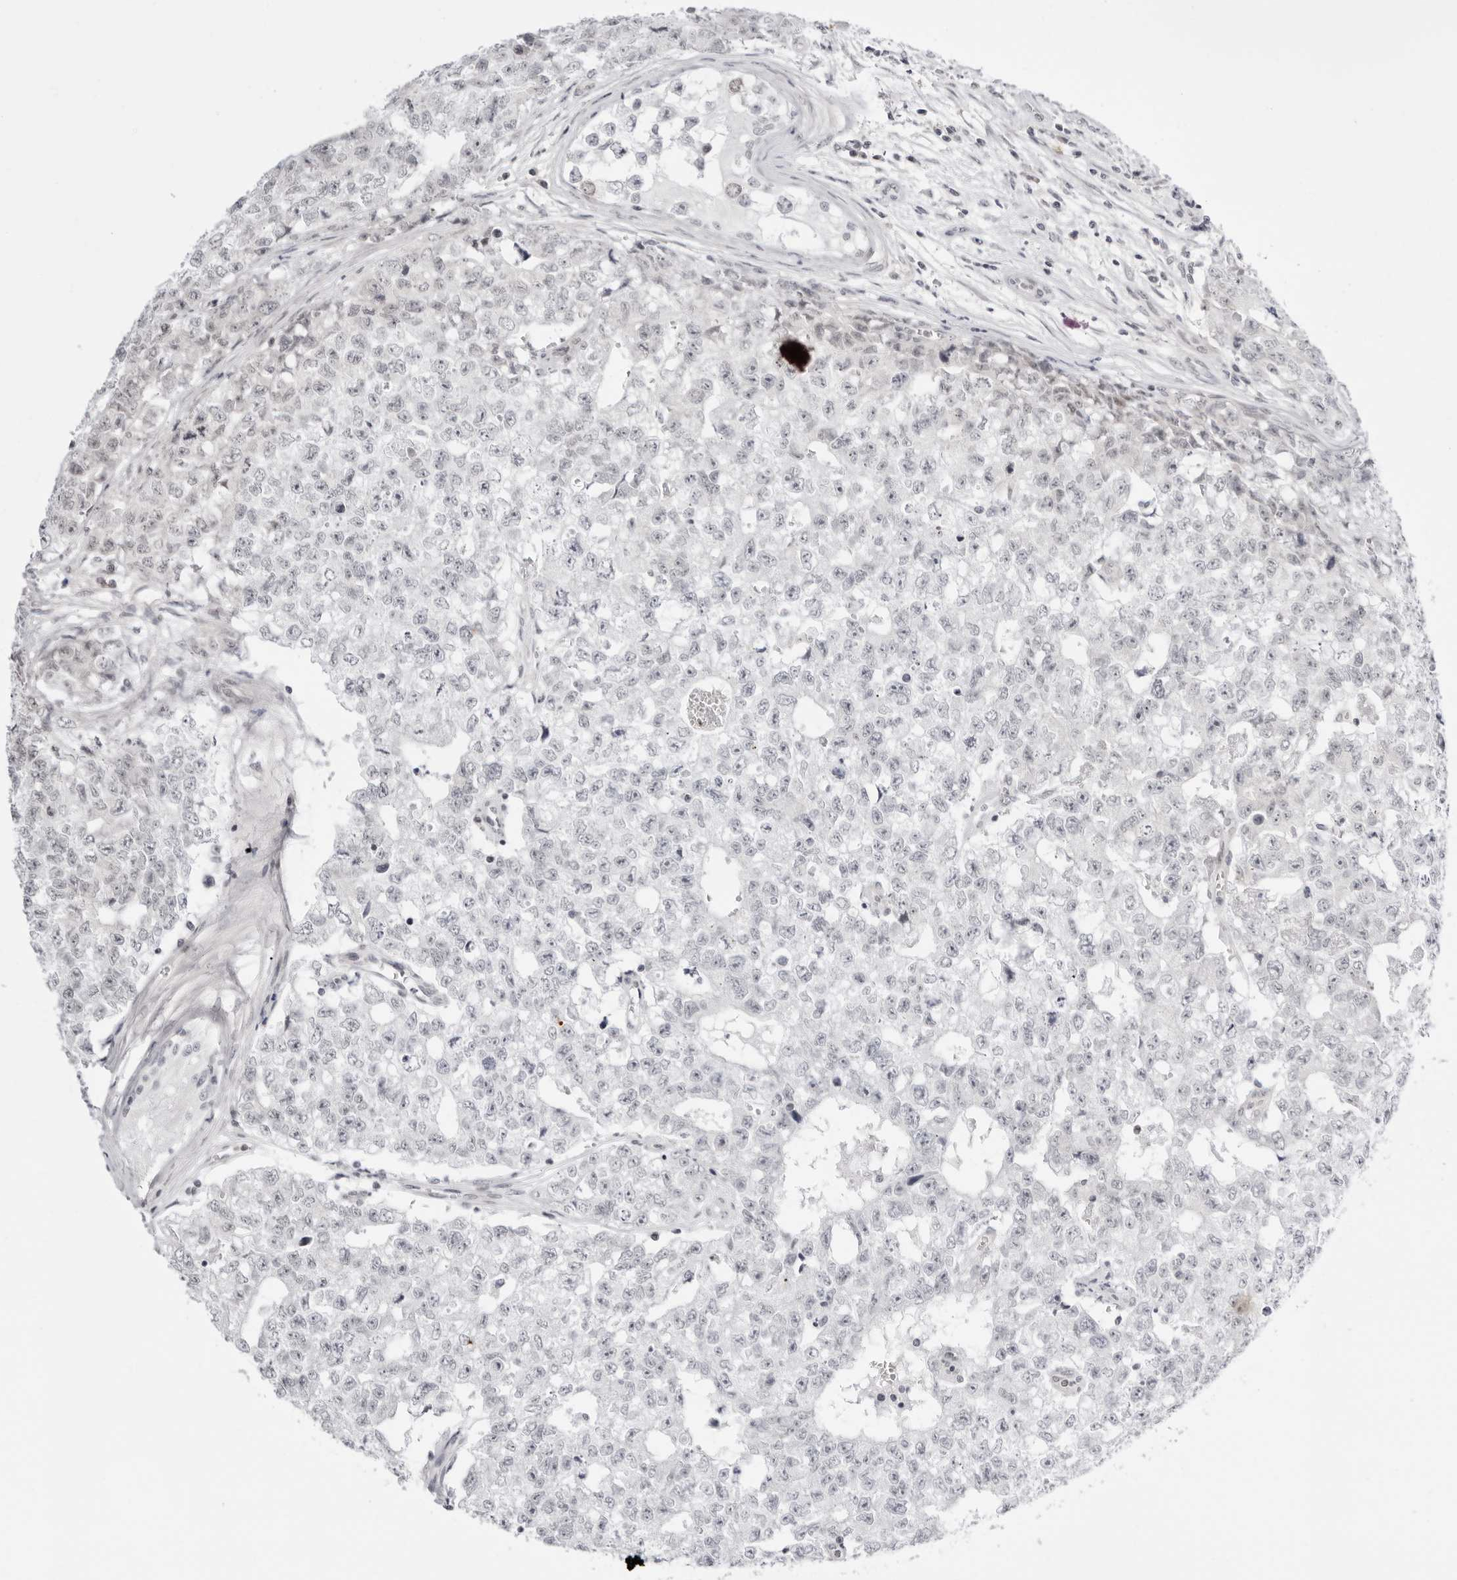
{"staining": {"intensity": "negative", "quantity": "none", "location": "none"}, "tissue": "testis cancer", "cell_type": "Tumor cells", "image_type": "cancer", "snomed": [{"axis": "morphology", "description": "Carcinoma, Embryonal, NOS"}, {"axis": "topography", "description": "Testis"}], "caption": "There is no significant positivity in tumor cells of testis cancer (embryonal carcinoma). Brightfield microscopy of immunohistochemistry (IHC) stained with DAB (3,3'-diaminobenzidine) (brown) and hematoxylin (blue), captured at high magnification.", "gene": "PPP2R5C", "patient": {"sex": "male", "age": 28}}